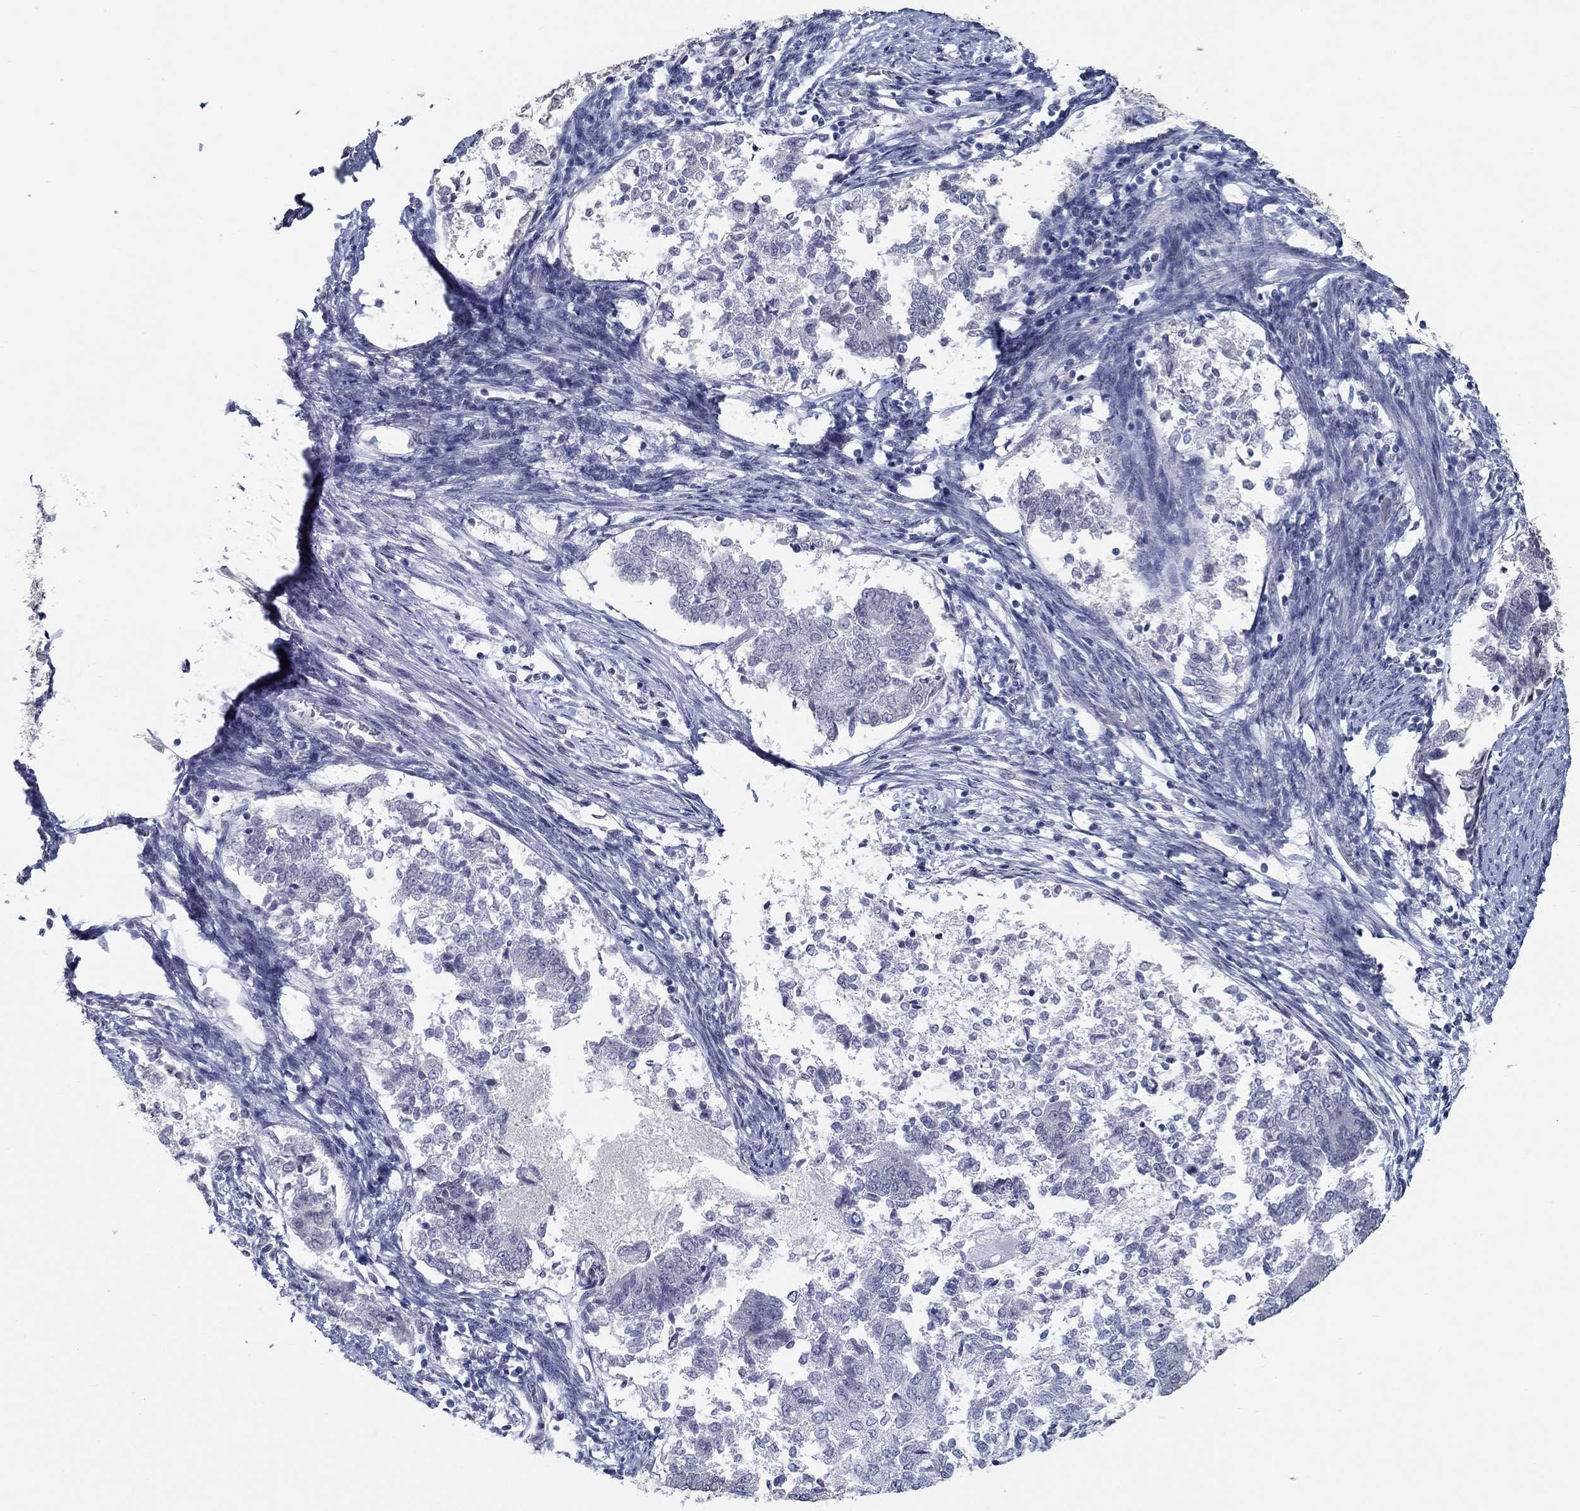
{"staining": {"intensity": "negative", "quantity": "none", "location": "none"}, "tissue": "endometrial cancer", "cell_type": "Tumor cells", "image_type": "cancer", "snomed": [{"axis": "morphology", "description": "Adenocarcinoma, NOS"}, {"axis": "topography", "description": "Endometrium"}], "caption": "This is a photomicrograph of IHC staining of endometrial cancer, which shows no positivity in tumor cells. The staining was performed using DAB to visualize the protein expression in brown, while the nuclei were stained in blue with hematoxylin (Magnification: 20x).", "gene": "NUP155", "patient": {"sex": "female", "age": 65}}